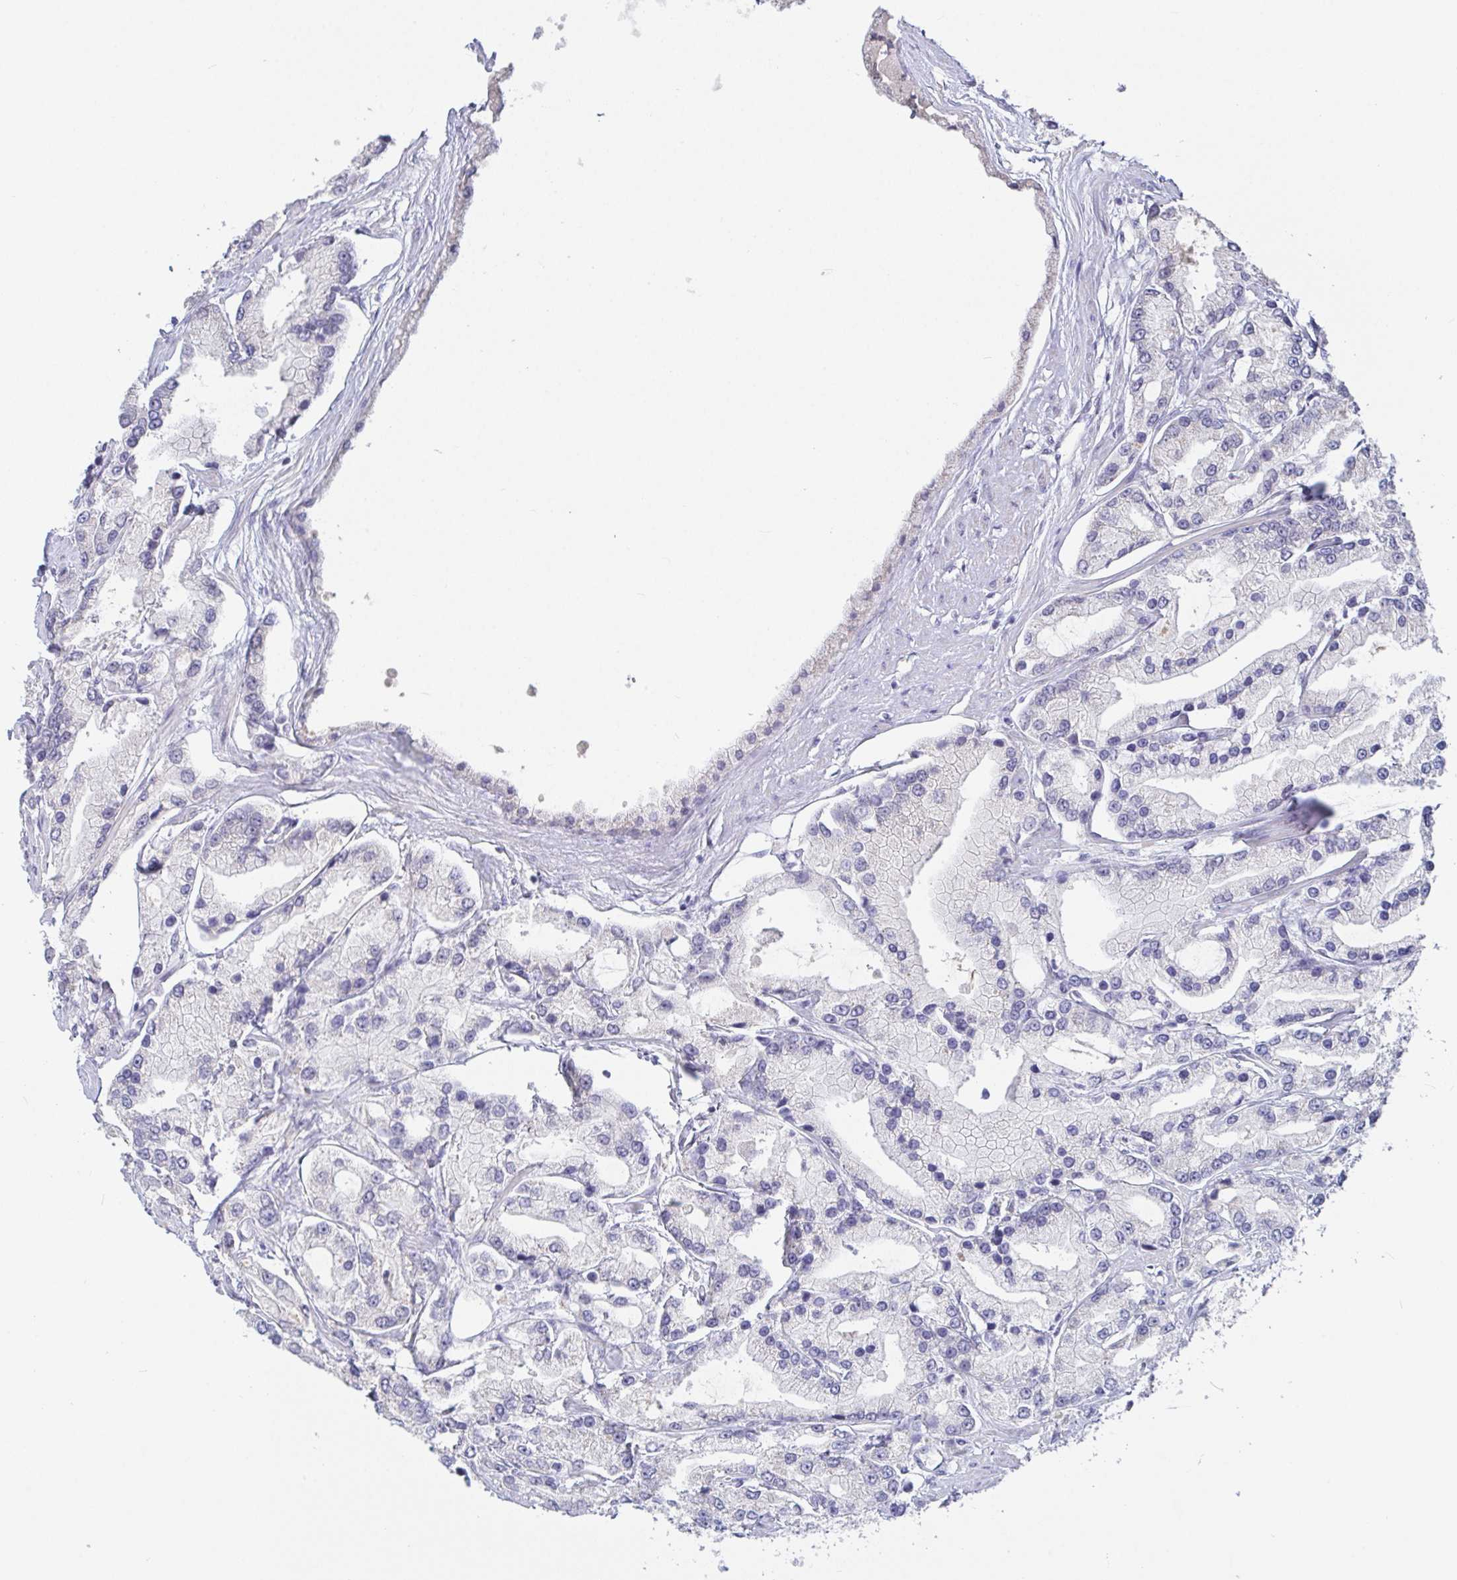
{"staining": {"intensity": "negative", "quantity": "none", "location": "none"}, "tissue": "prostate cancer", "cell_type": "Tumor cells", "image_type": "cancer", "snomed": [{"axis": "morphology", "description": "Adenocarcinoma, High grade"}, {"axis": "topography", "description": "Prostate"}], "caption": "Tumor cells are negative for brown protein staining in prostate cancer (high-grade adenocarcinoma).", "gene": "MYC", "patient": {"sex": "male", "age": 66}}